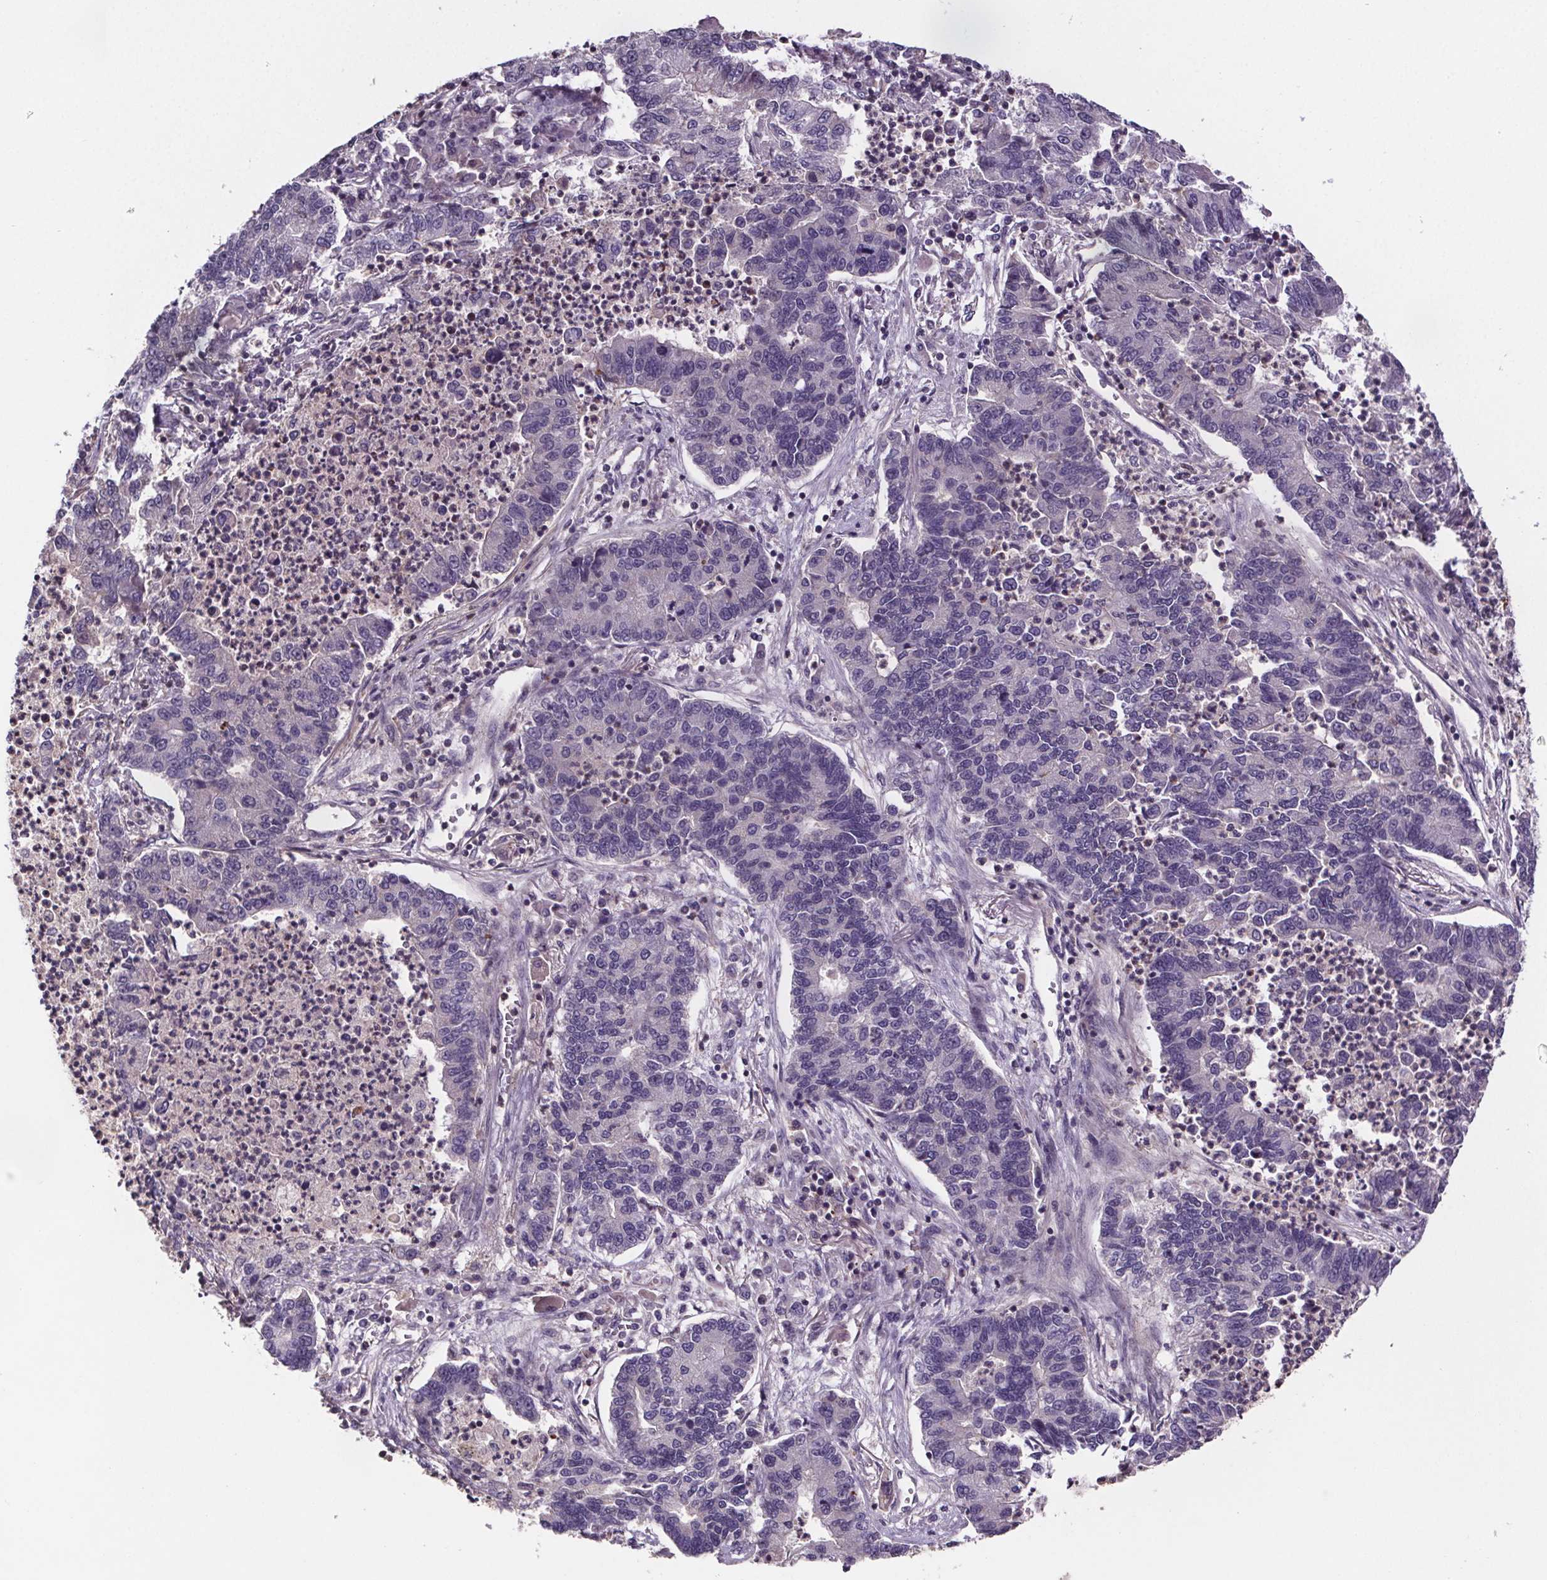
{"staining": {"intensity": "negative", "quantity": "none", "location": "none"}, "tissue": "lung cancer", "cell_type": "Tumor cells", "image_type": "cancer", "snomed": [{"axis": "morphology", "description": "Adenocarcinoma, NOS"}, {"axis": "topography", "description": "Lung"}], "caption": "Protein analysis of lung cancer shows no significant expression in tumor cells.", "gene": "CLN3", "patient": {"sex": "female", "age": 57}}